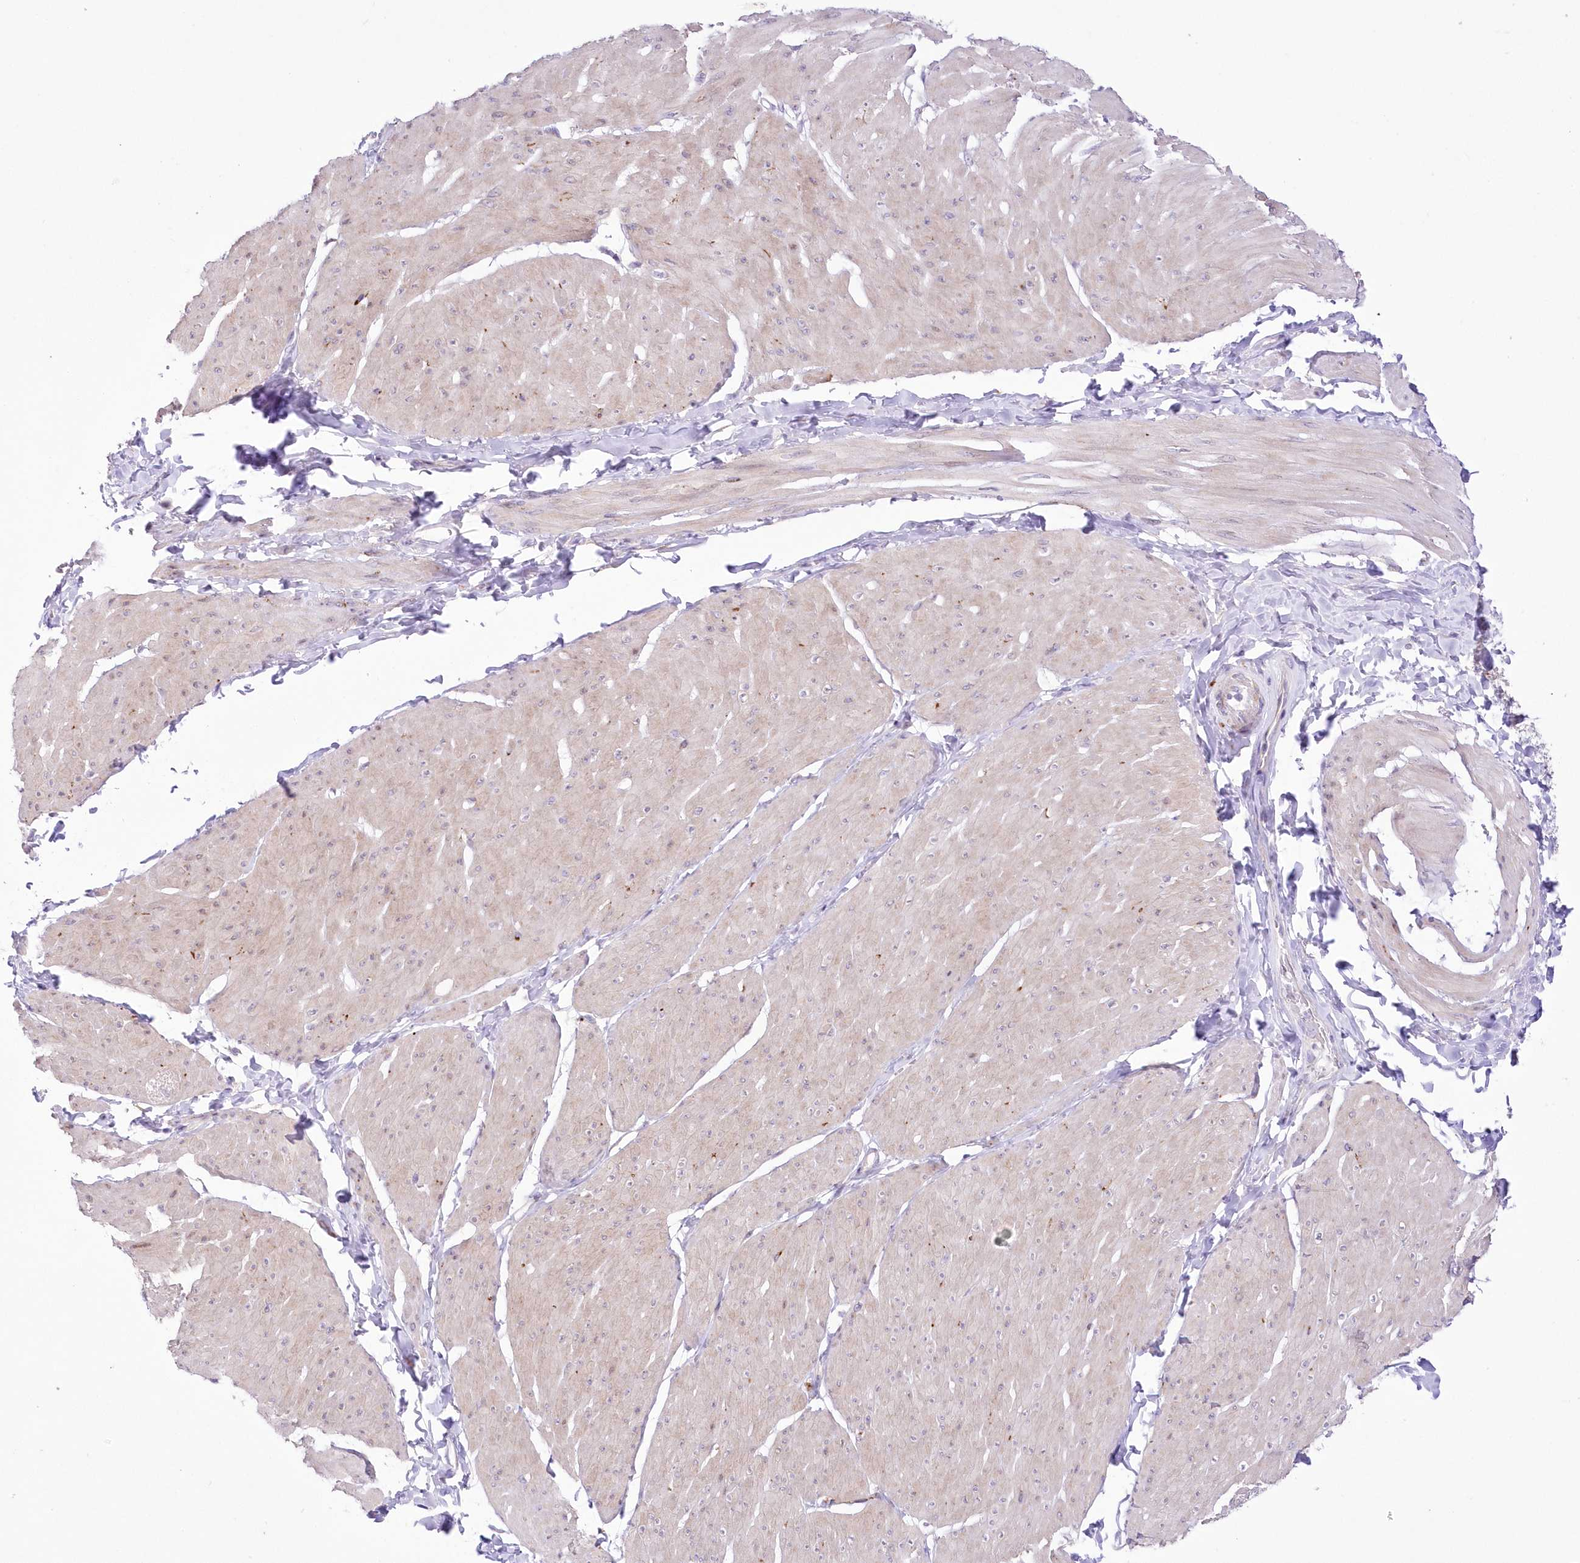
{"staining": {"intensity": "negative", "quantity": "none", "location": "none"}, "tissue": "smooth muscle", "cell_type": "Smooth muscle cells", "image_type": "normal", "snomed": [{"axis": "morphology", "description": "Urothelial carcinoma, High grade"}, {"axis": "topography", "description": "Urinary bladder"}], "caption": "This is an immunohistochemistry micrograph of benign human smooth muscle. There is no positivity in smooth muscle cells.", "gene": "FAM241B", "patient": {"sex": "male", "age": 46}}